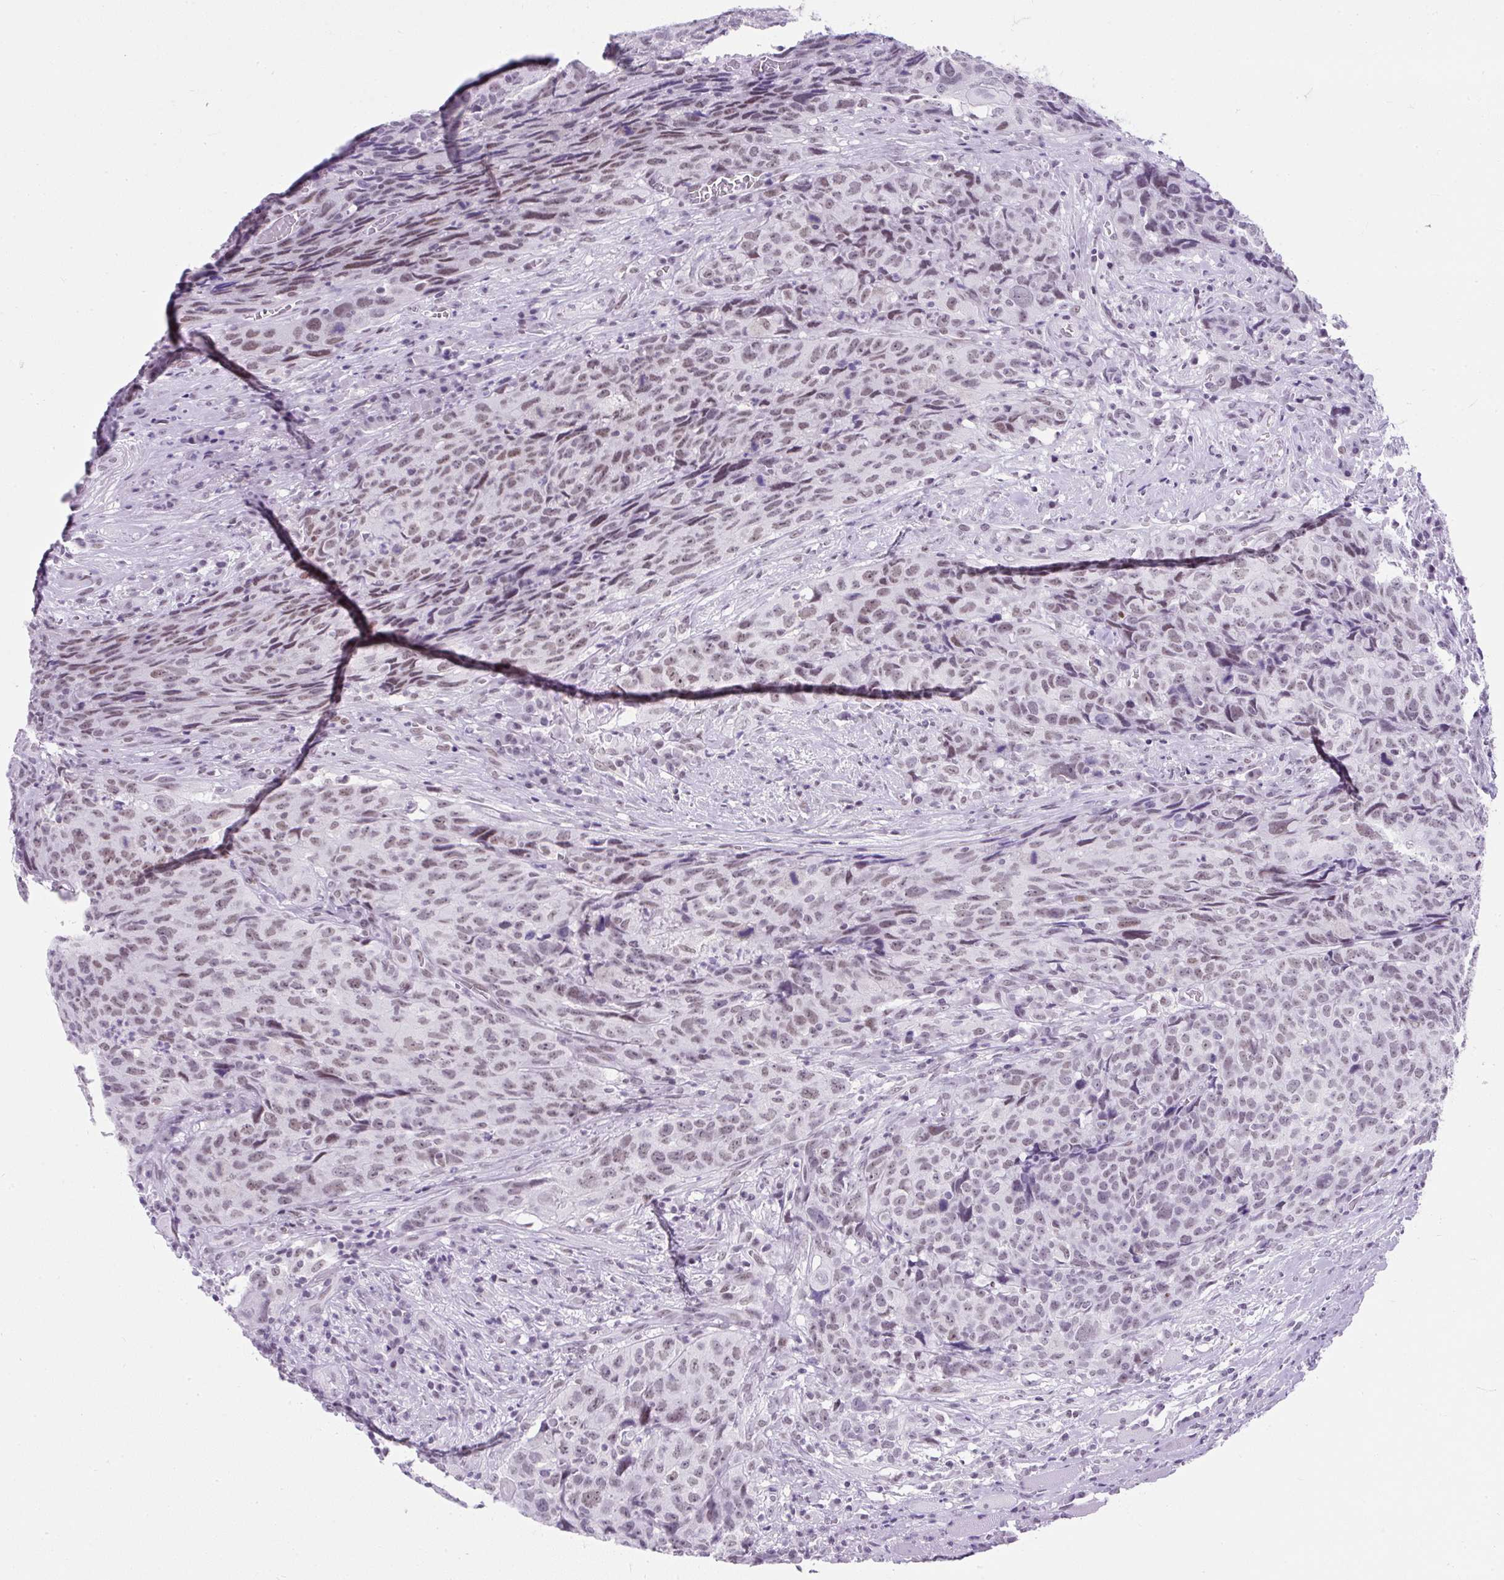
{"staining": {"intensity": "weak", "quantity": "25%-75%", "location": "nuclear"}, "tissue": "head and neck cancer", "cell_type": "Tumor cells", "image_type": "cancer", "snomed": [{"axis": "morphology", "description": "Squamous cell carcinoma, NOS"}, {"axis": "topography", "description": "Head-Neck"}], "caption": "The image exhibits immunohistochemical staining of head and neck squamous cell carcinoma. There is weak nuclear positivity is present in approximately 25%-75% of tumor cells.", "gene": "PLCXD2", "patient": {"sex": "male", "age": 66}}